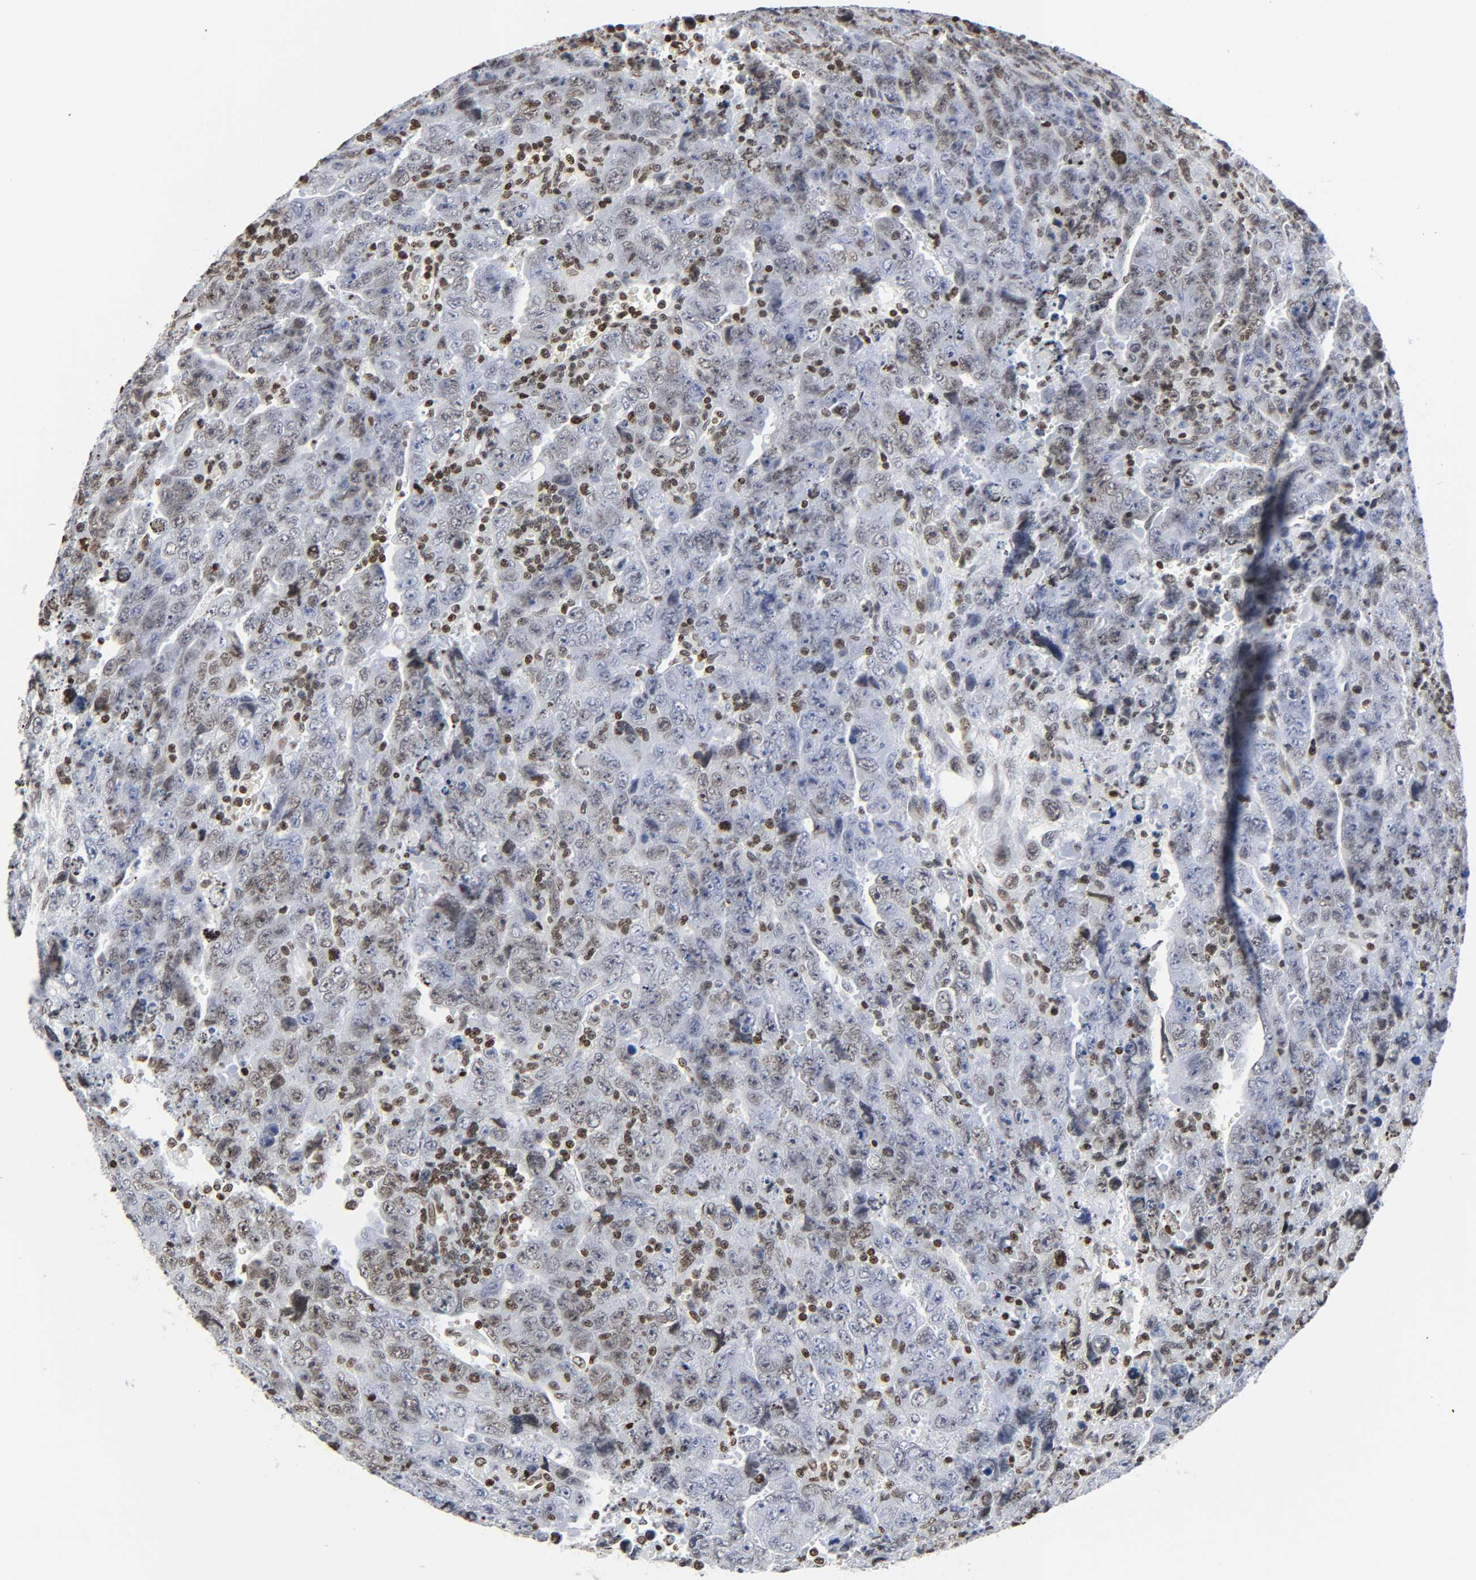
{"staining": {"intensity": "moderate", "quantity": "25%-75%", "location": "nuclear"}, "tissue": "testis cancer", "cell_type": "Tumor cells", "image_type": "cancer", "snomed": [{"axis": "morphology", "description": "Carcinoma, Embryonal, NOS"}, {"axis": "topography", "description": "Testis"}], "caption": "The histopathology image reveals a brown stain indicating the presence of a protein in the nuclear of tumor cells in testis embryonal carcinoma.", "gene": "HOXA6", "patient": {"sex": "male", "age": 28}}